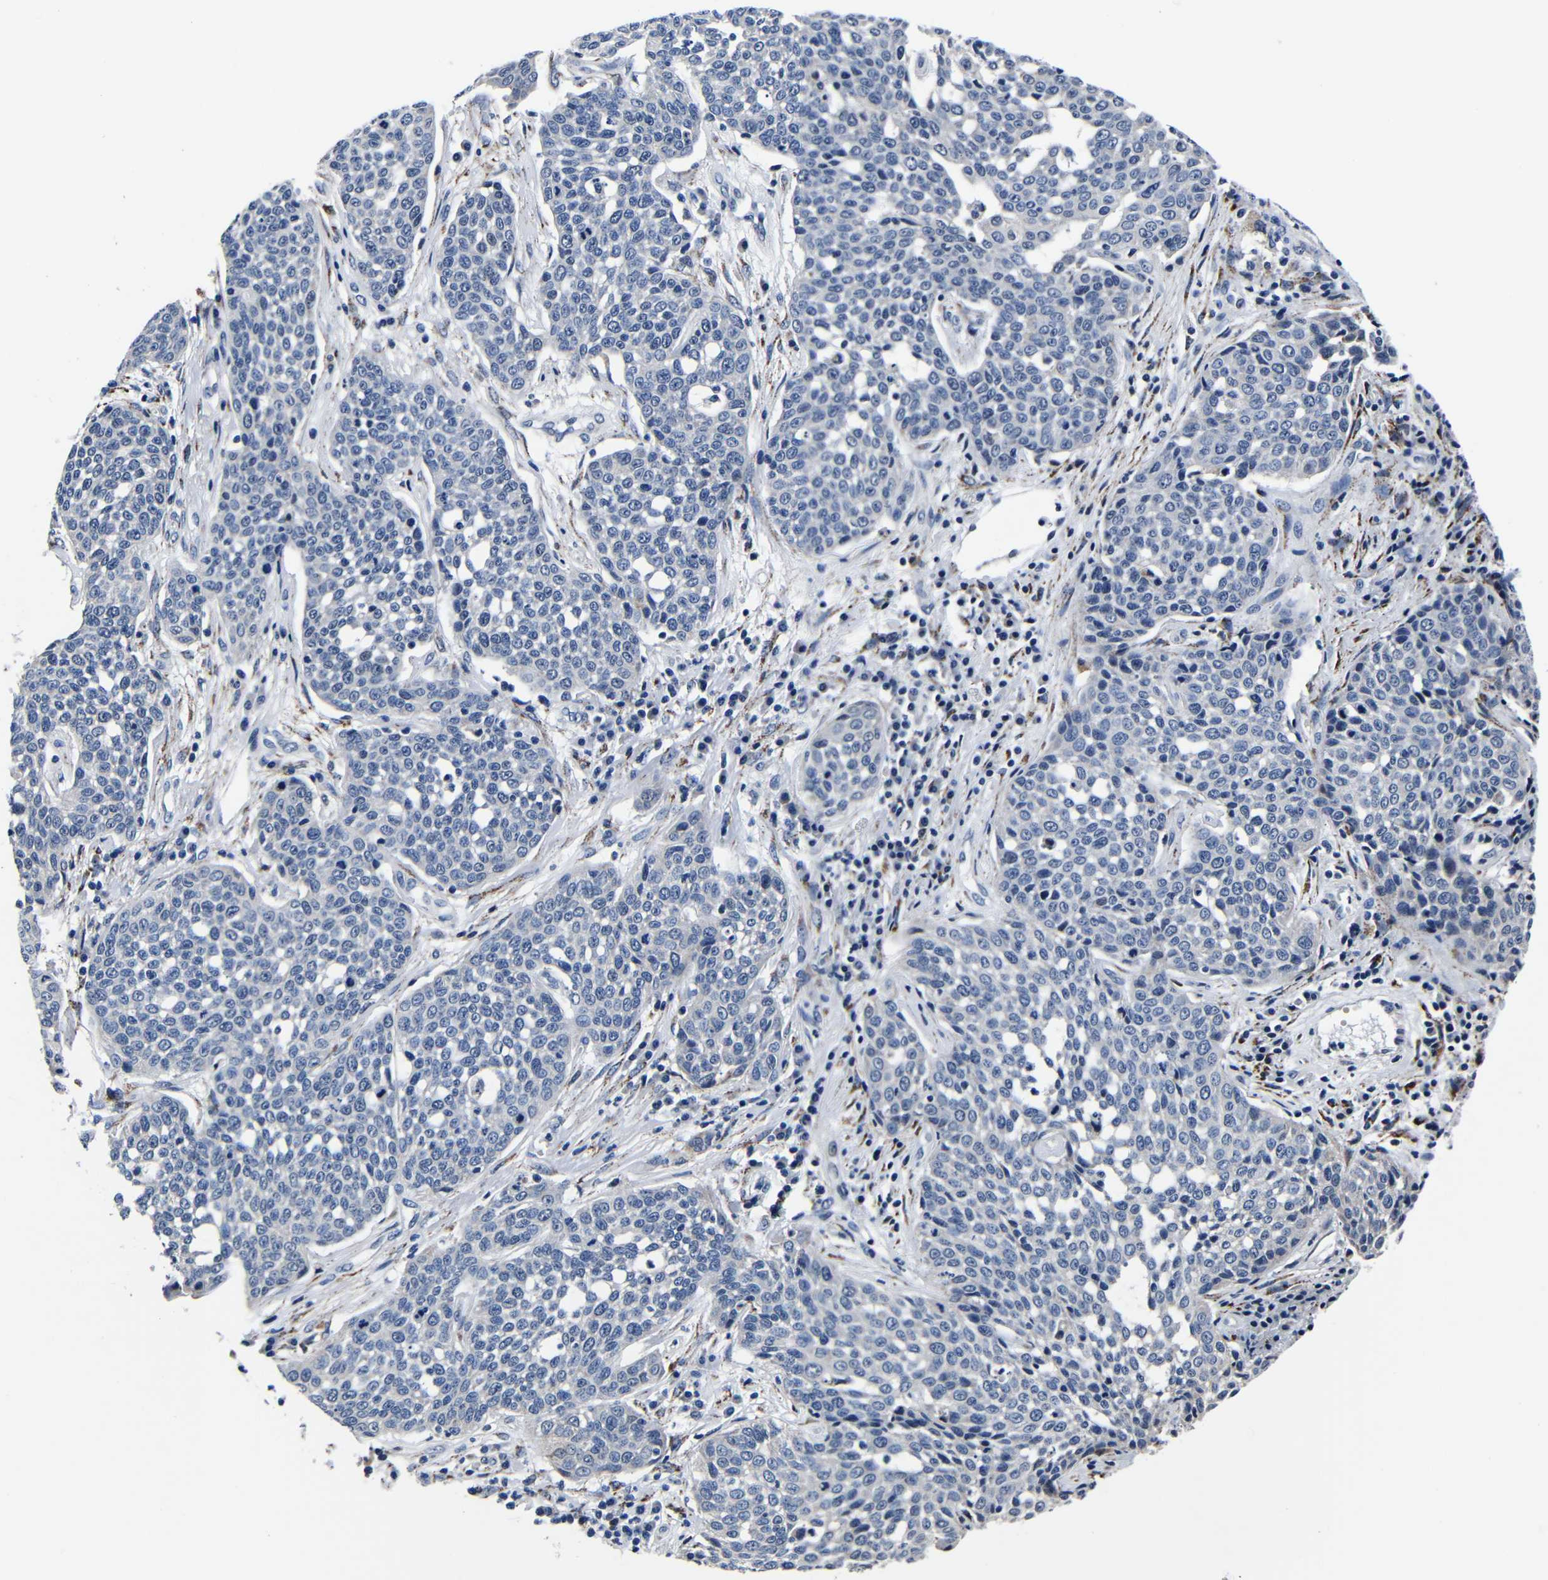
{"staining": {"intensity": "negative", "quantity": "none", "location": "none"}, "tissue": "cervical cancer", "cell_type": "Tumor cells", "image_type": "cancer", "snomed": [{"axis": "morphology", "description": "Squamous cell carcinoma, NOS"}, {"axis": "topography", "description": "Cervix"}], "caption": "Cervical squamous cell carcinoma stained for a protein using immunohistochemistry (IHC) displays no positivity tumor cells.", "gene": "DEPP1", "patient": {"sex": "female", "age": 34}}